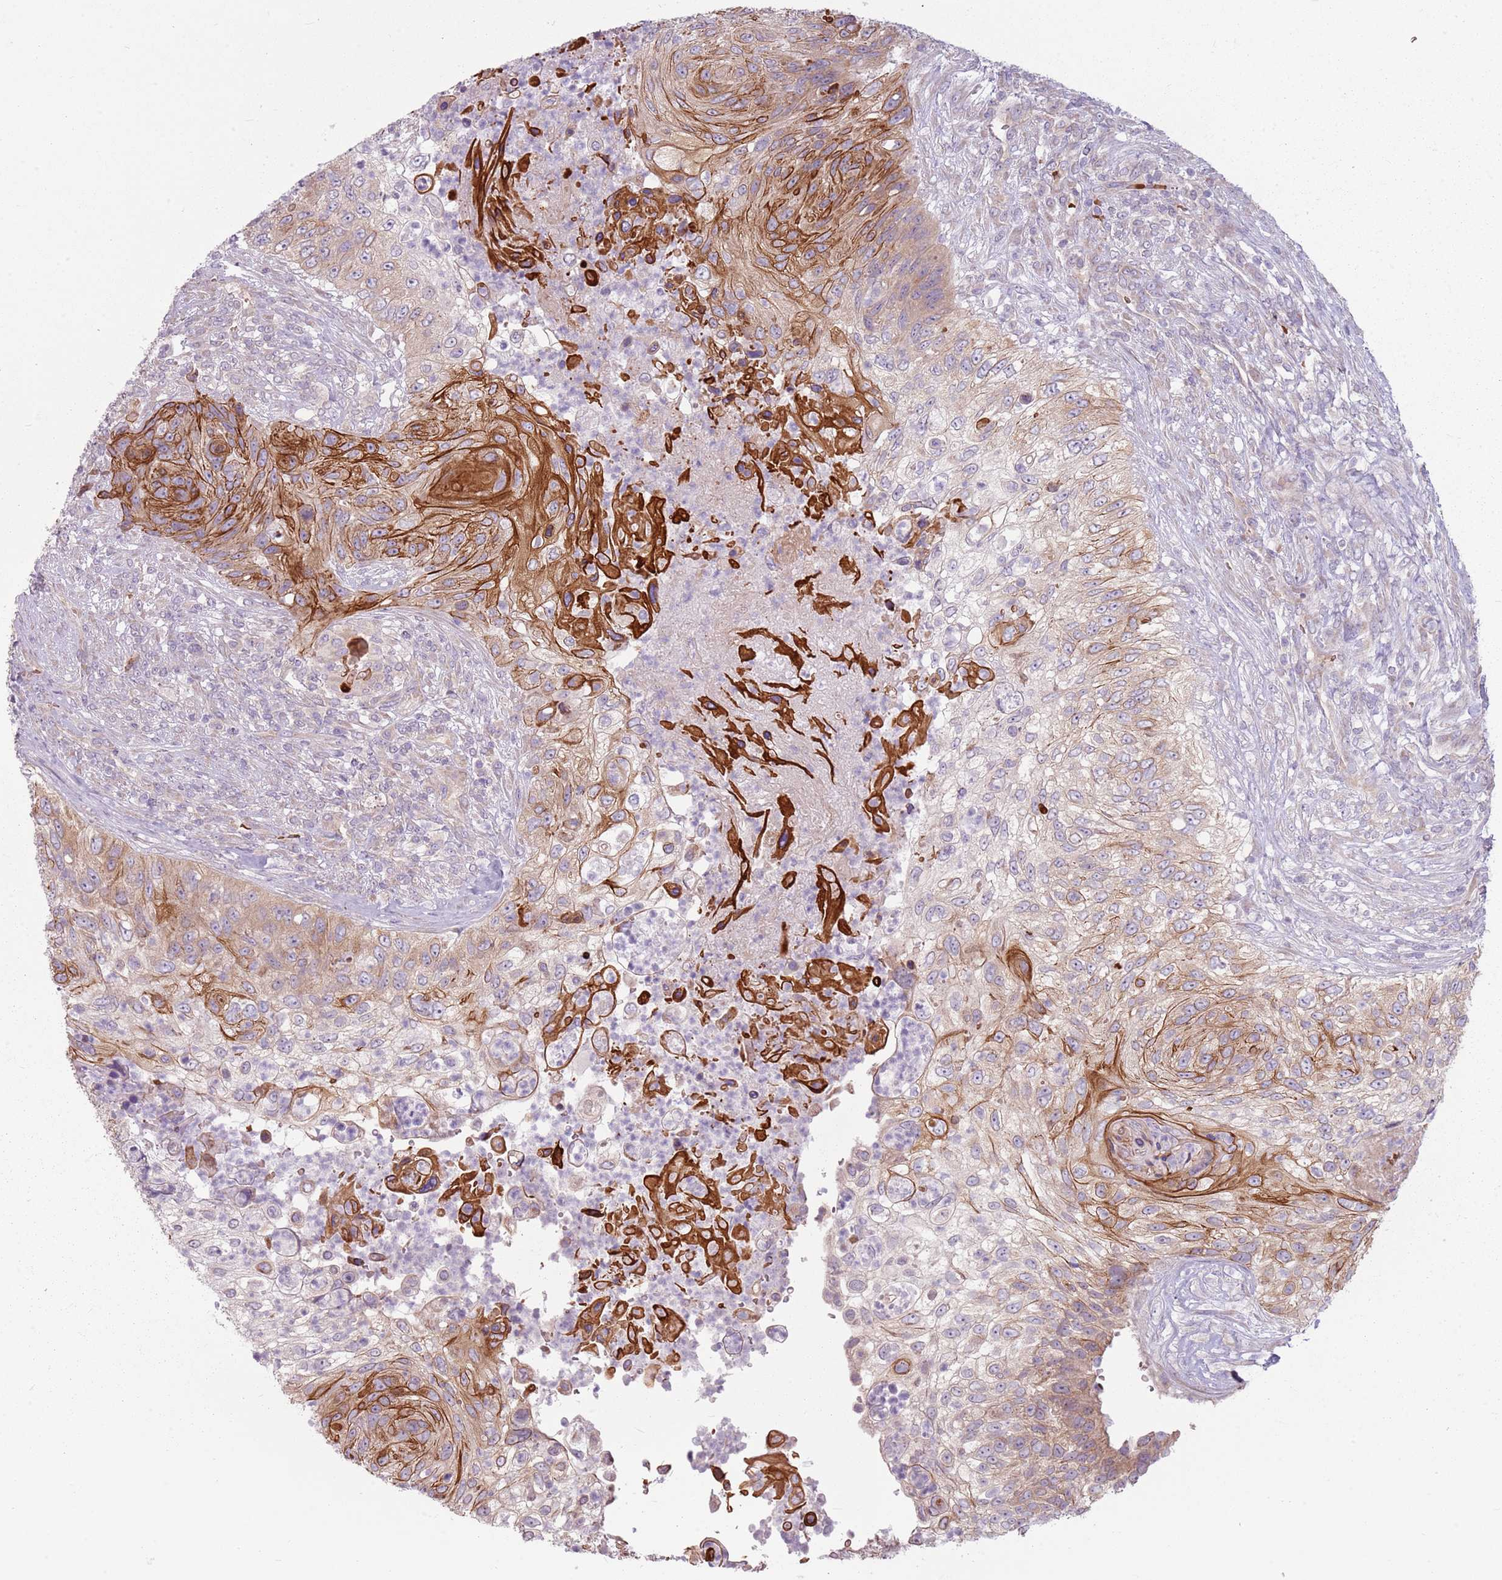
{"staining": {"intensity": "strong", "quantity": "25%-75%", "location": "cytoplasmic/membranous"}, "tissue": "urothelial cancer", "cell_type": "Tumor cells", "image_type": "cancer", "snomed": [{"axis": "morphology", "description": "Urothelial carcinoma, High grade"}, {"axis": "topography", "description": "Urinary bladder"}], "caption": "An immunohistochemistry micrograph of neoplastic tissue is shown. Protein staining in brown highlights strong cytoplasmic/membranous positivity in urothelial cancer within tumor cells. Nuclei are stained in blue.", "gene": "HSPA14", "patient": {"sex": "female", "age": 60}}